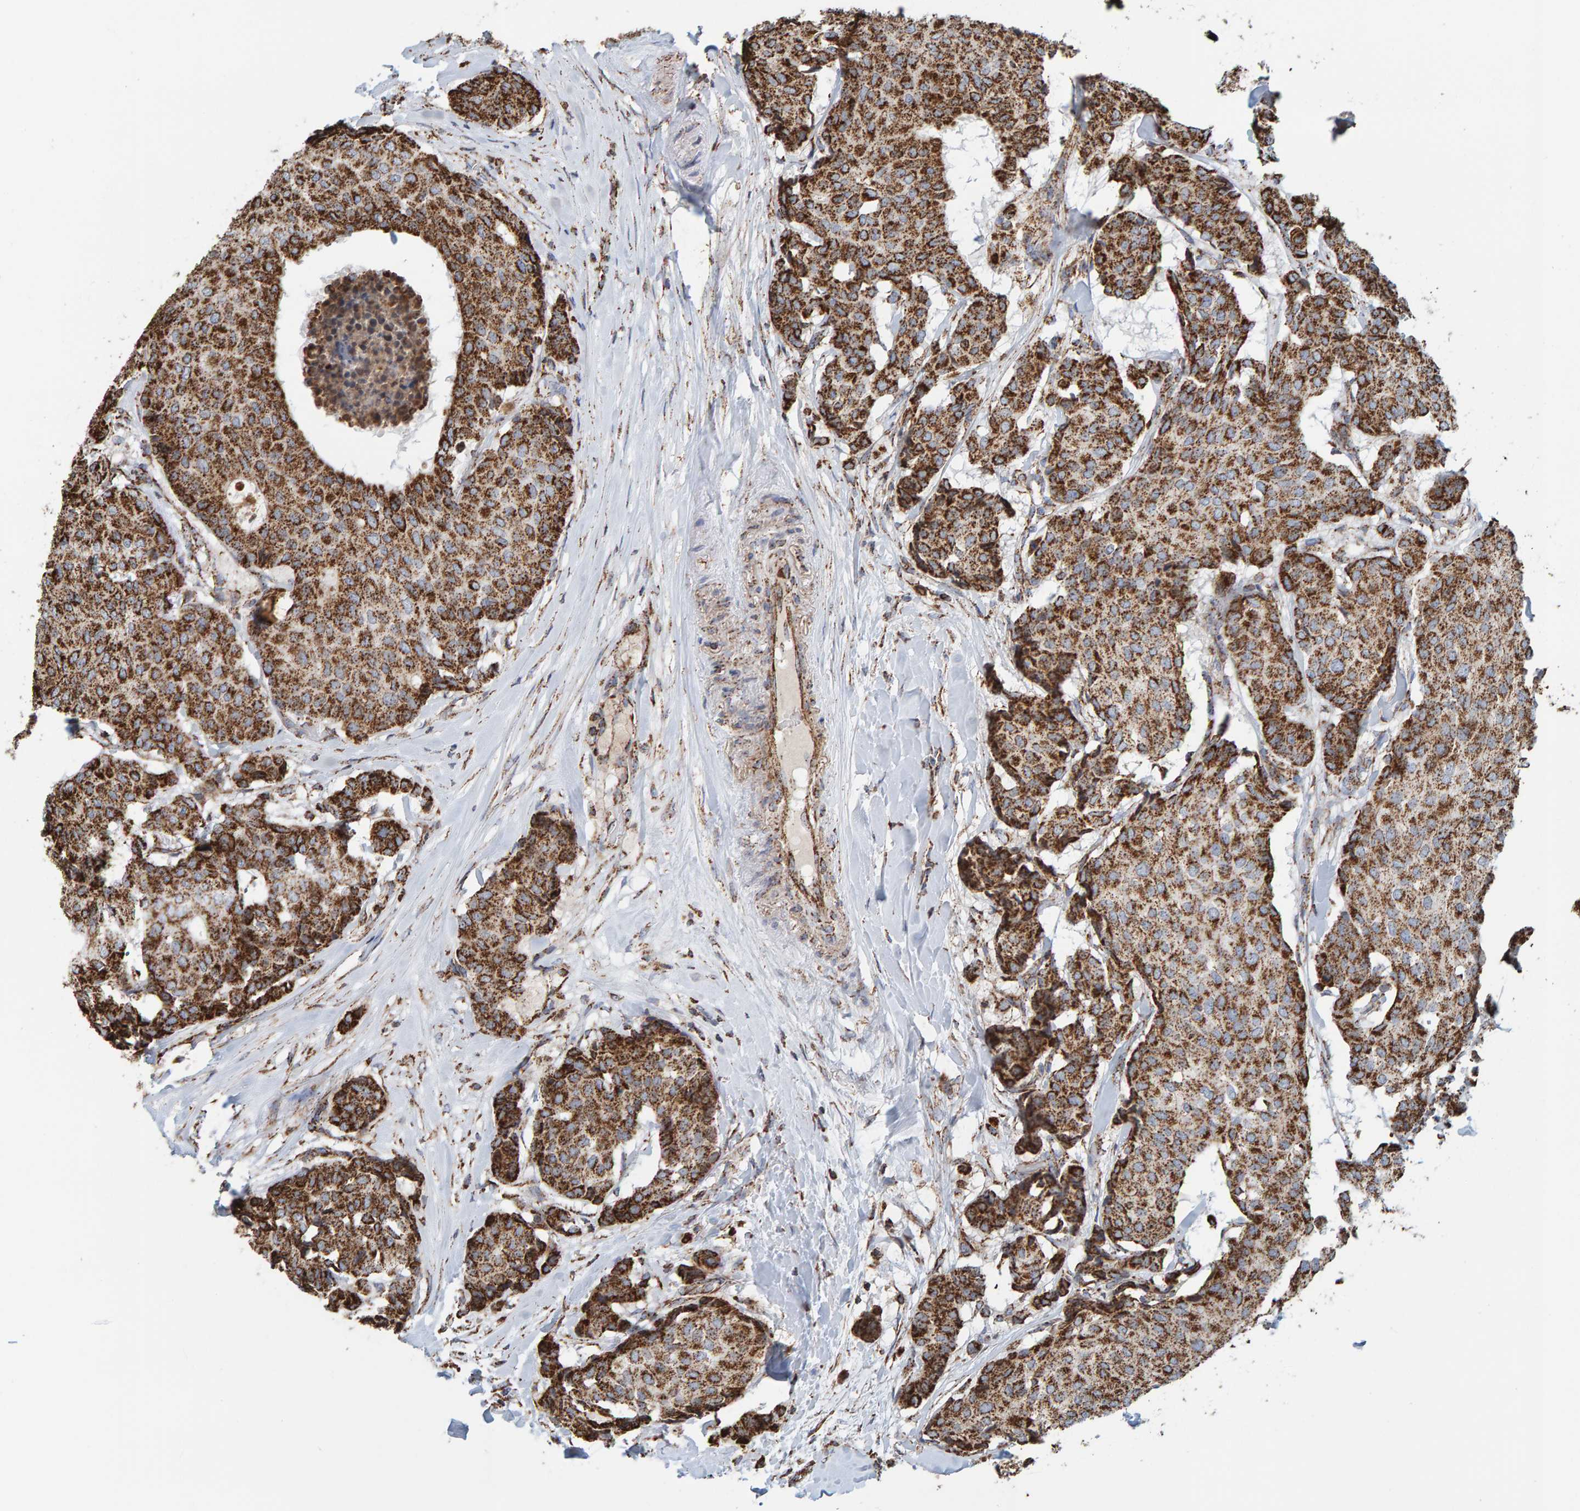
{"staining": {"intensity": "strong", "quantity": "25%-75%", "location": "cytoplasmic/membranous"}, "tissue": "breast cancer", "cell_type": "Tumor cells", "image_type": "cancer", "snomed": [{"axis": "morphology", "description": "Duct carcinoma"}, {"axis": "topography", "description": "Breast"}], "caption": "A high-resolution micrograph shows immunohistochemistry staining of breast cancer (invasive ductal carcinoma), which exhibits strong cytoplasmic/membranous staining in about 25%-75% of tumor cells. Nuclei are stained in blue.", "gene": "MRPL45", "patient": {"sex": "female", "age": 75}}